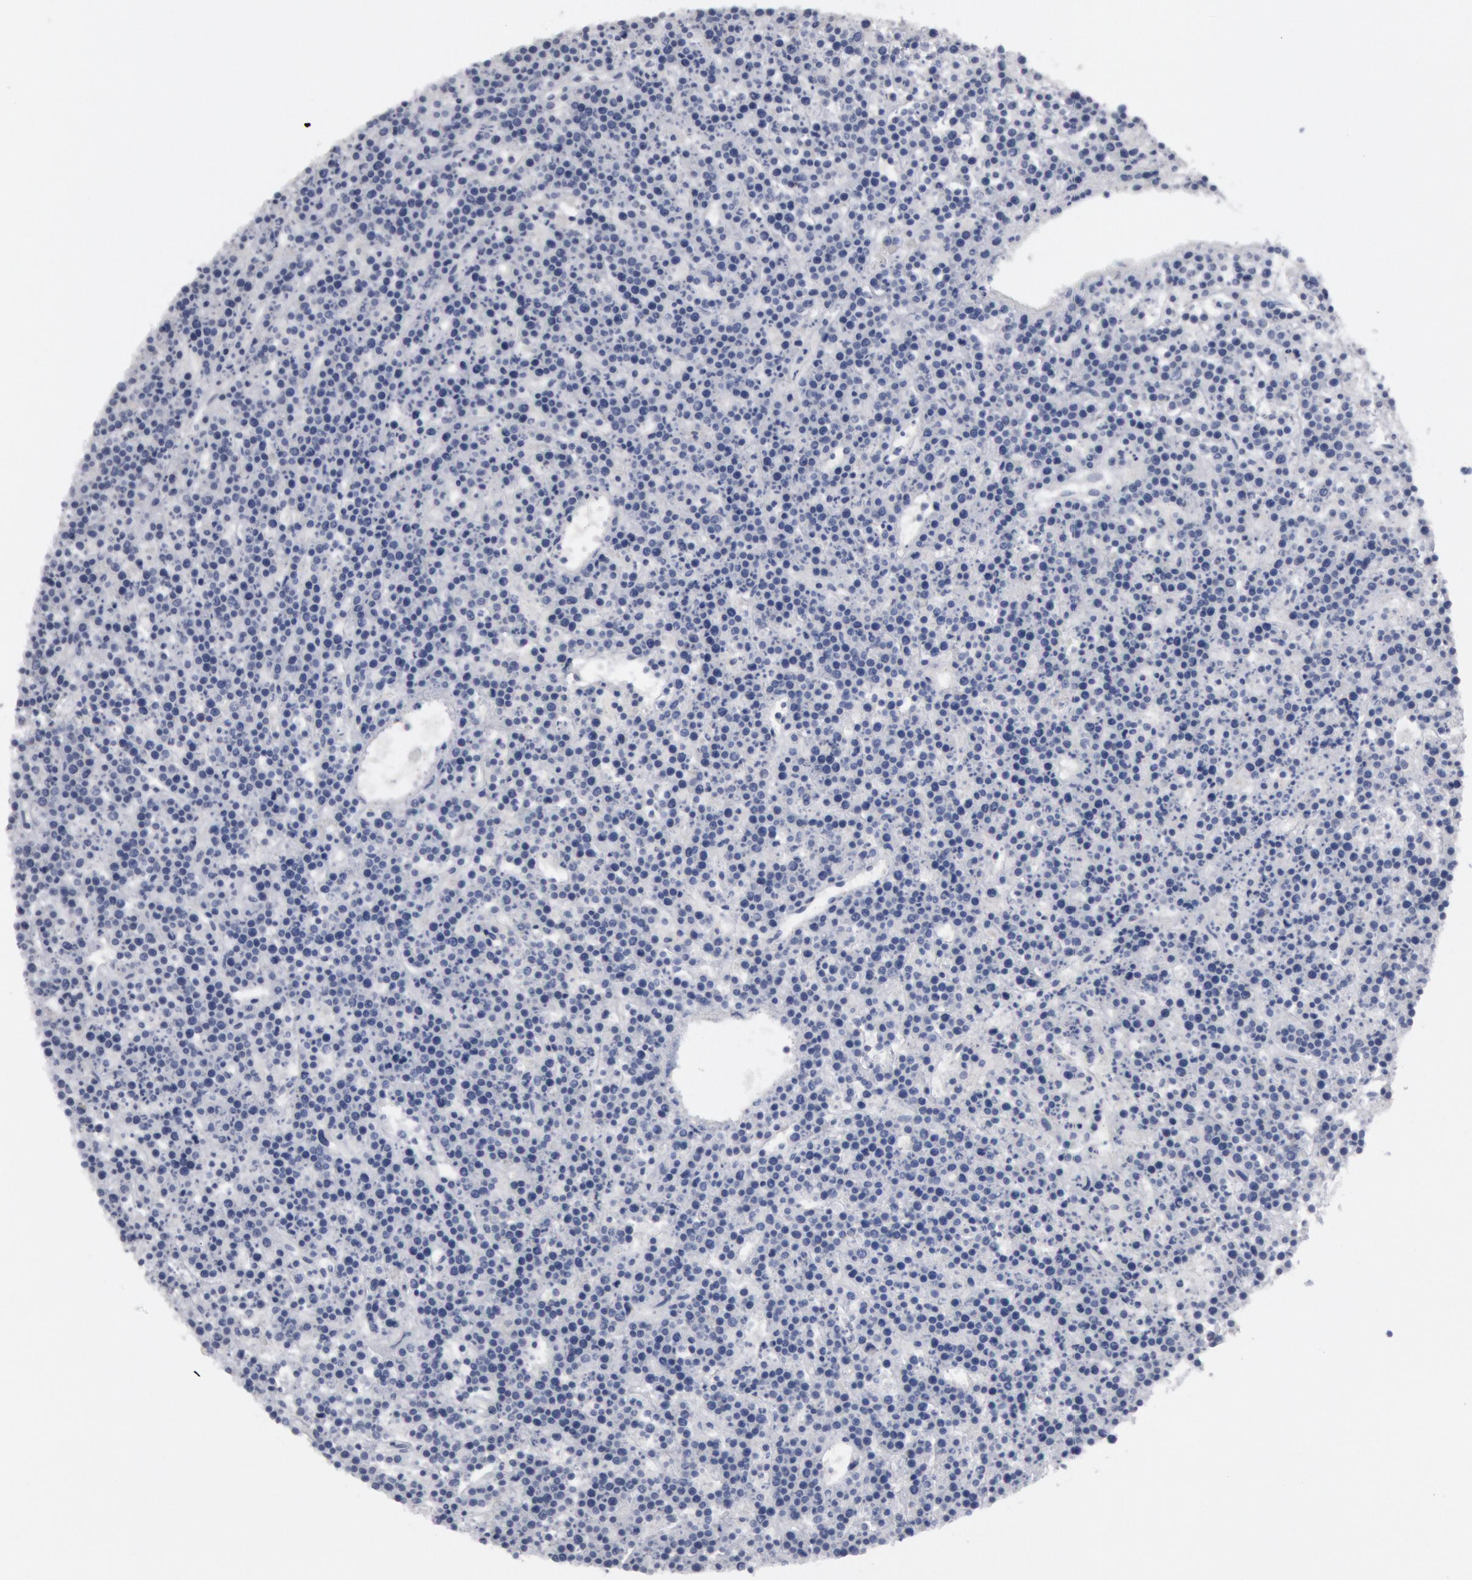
{"staining": {"intensity": "negative", "quantity": "none", "location": "none"}, "tissue": "lymphoma", "cell_type": "Tumor cells", "image_type": "cancer", "snomed": [{"axis": "morphology", "description": "Malignant lymphoma, non-Hodgkin's type, High grade"}, {"axis": "topography", "description": "Ovary"}], "caption": "Tumor cells show no significant staining in malignant lymphoma, non-Hodgkin's type (high-grade). Brightfield microscopy of IHC stained with DAB (3,3'-diaminobenzidine) (brown) and hematoxylin (blue), captured at high magnification.", "gene": "DMC1", "patient": {"sex": "female", "age": 56}}